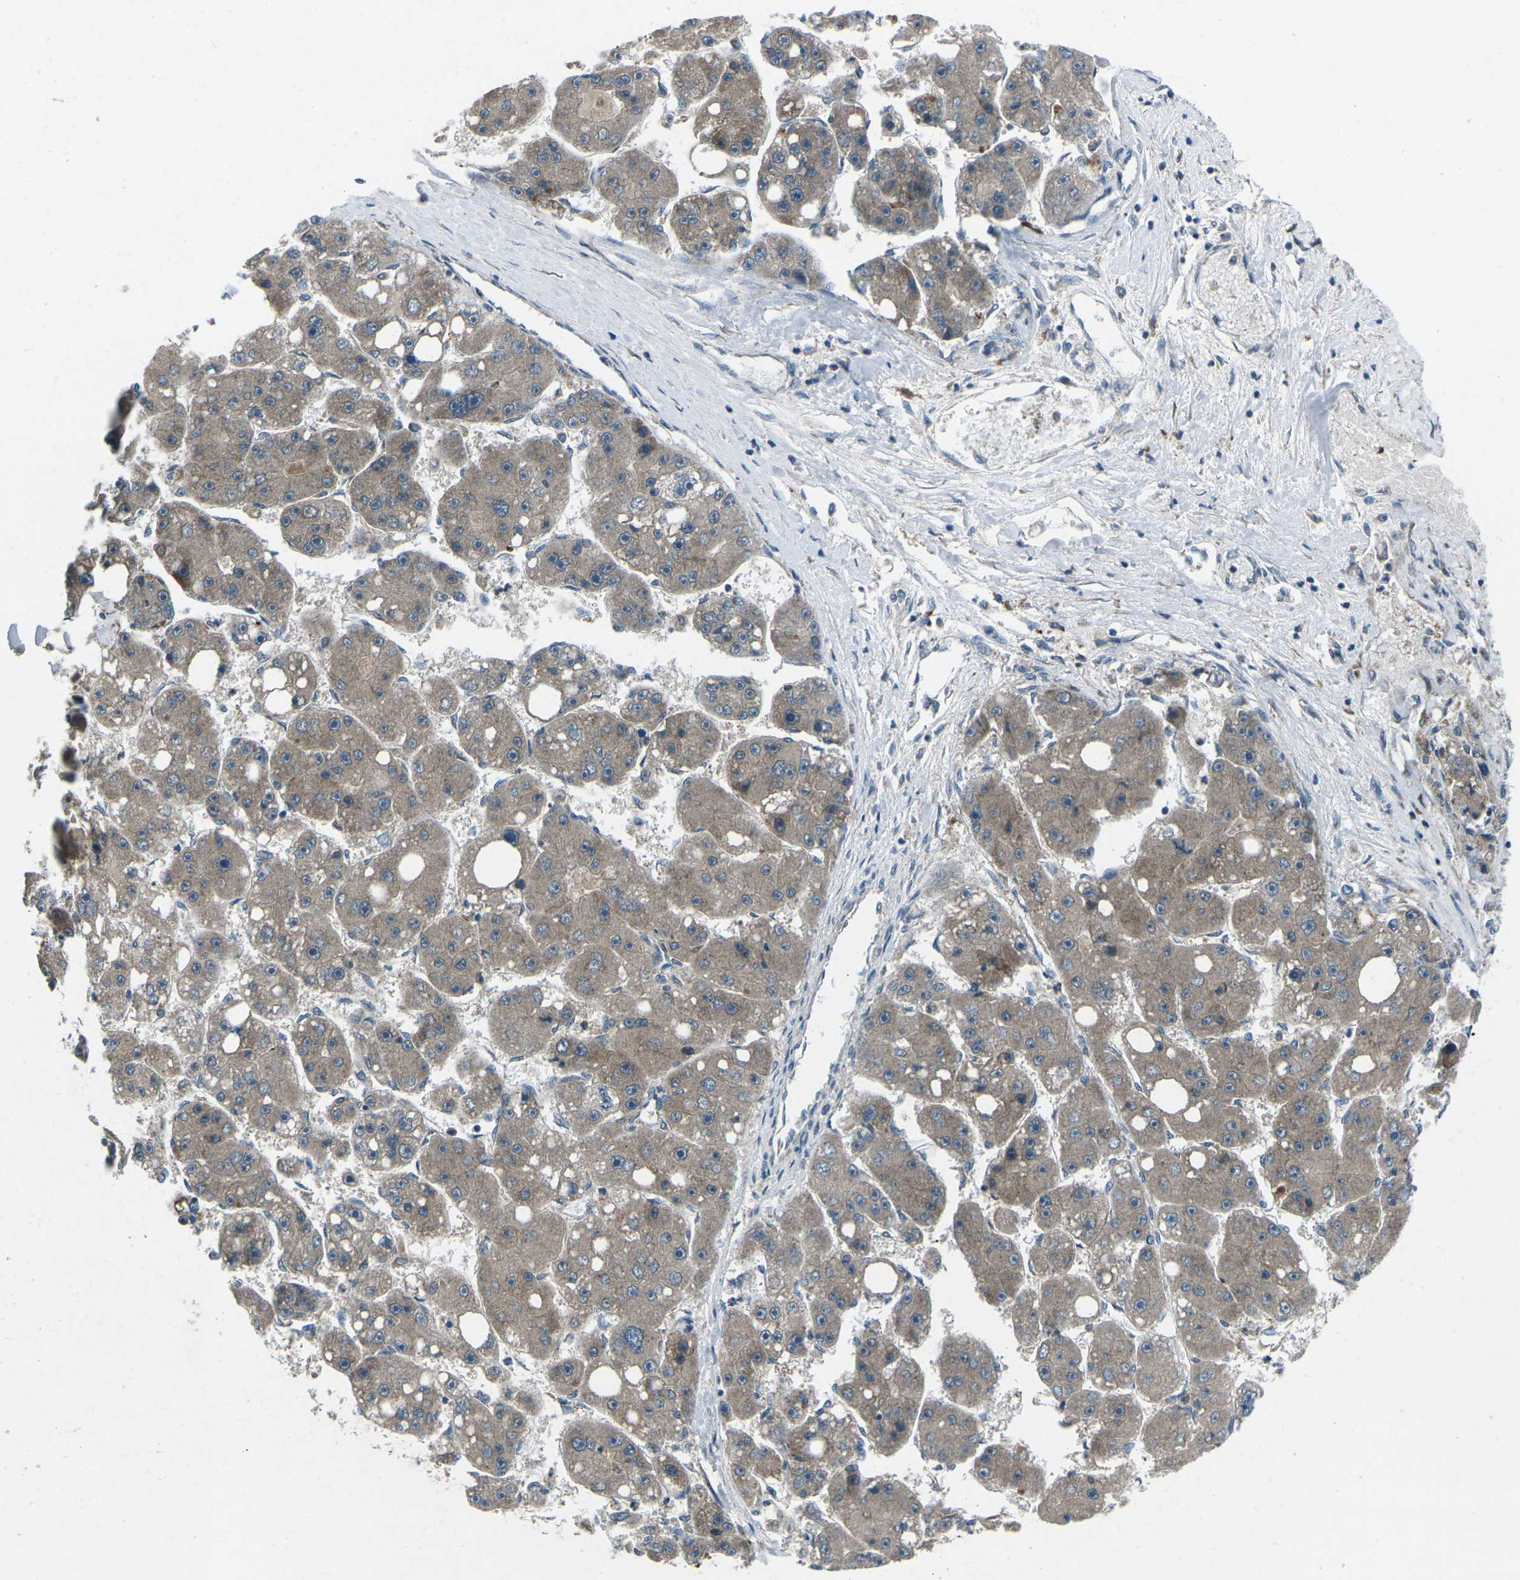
{"staining": {"intensity": "moderate", "quantity": ">75%", "location": "cytoplasmic/membranous"}, "tissue": "liver cancer", "cell_type": "Tumor cells", "image_type": "cancer", "snomed": [{"axis": "morphology", "description": "Carcinoma, Hepatocellular, NOS"}, {"axis": "topography", "description": "Liver"}], "caption": "Liver hepatocellular carcinoma stained with immunohistochemistry exhibits moderate cytoplasmic/membranous positivity in about >75% of tumor cells. The staining was performed using DAB (3,3'-diaminobenzidine), with brown indicating positive protein expression. Nuclei are stained blue with hematoxylin.", "gene": "CDK16", "patient": {"sex": "female", "age": 61}}